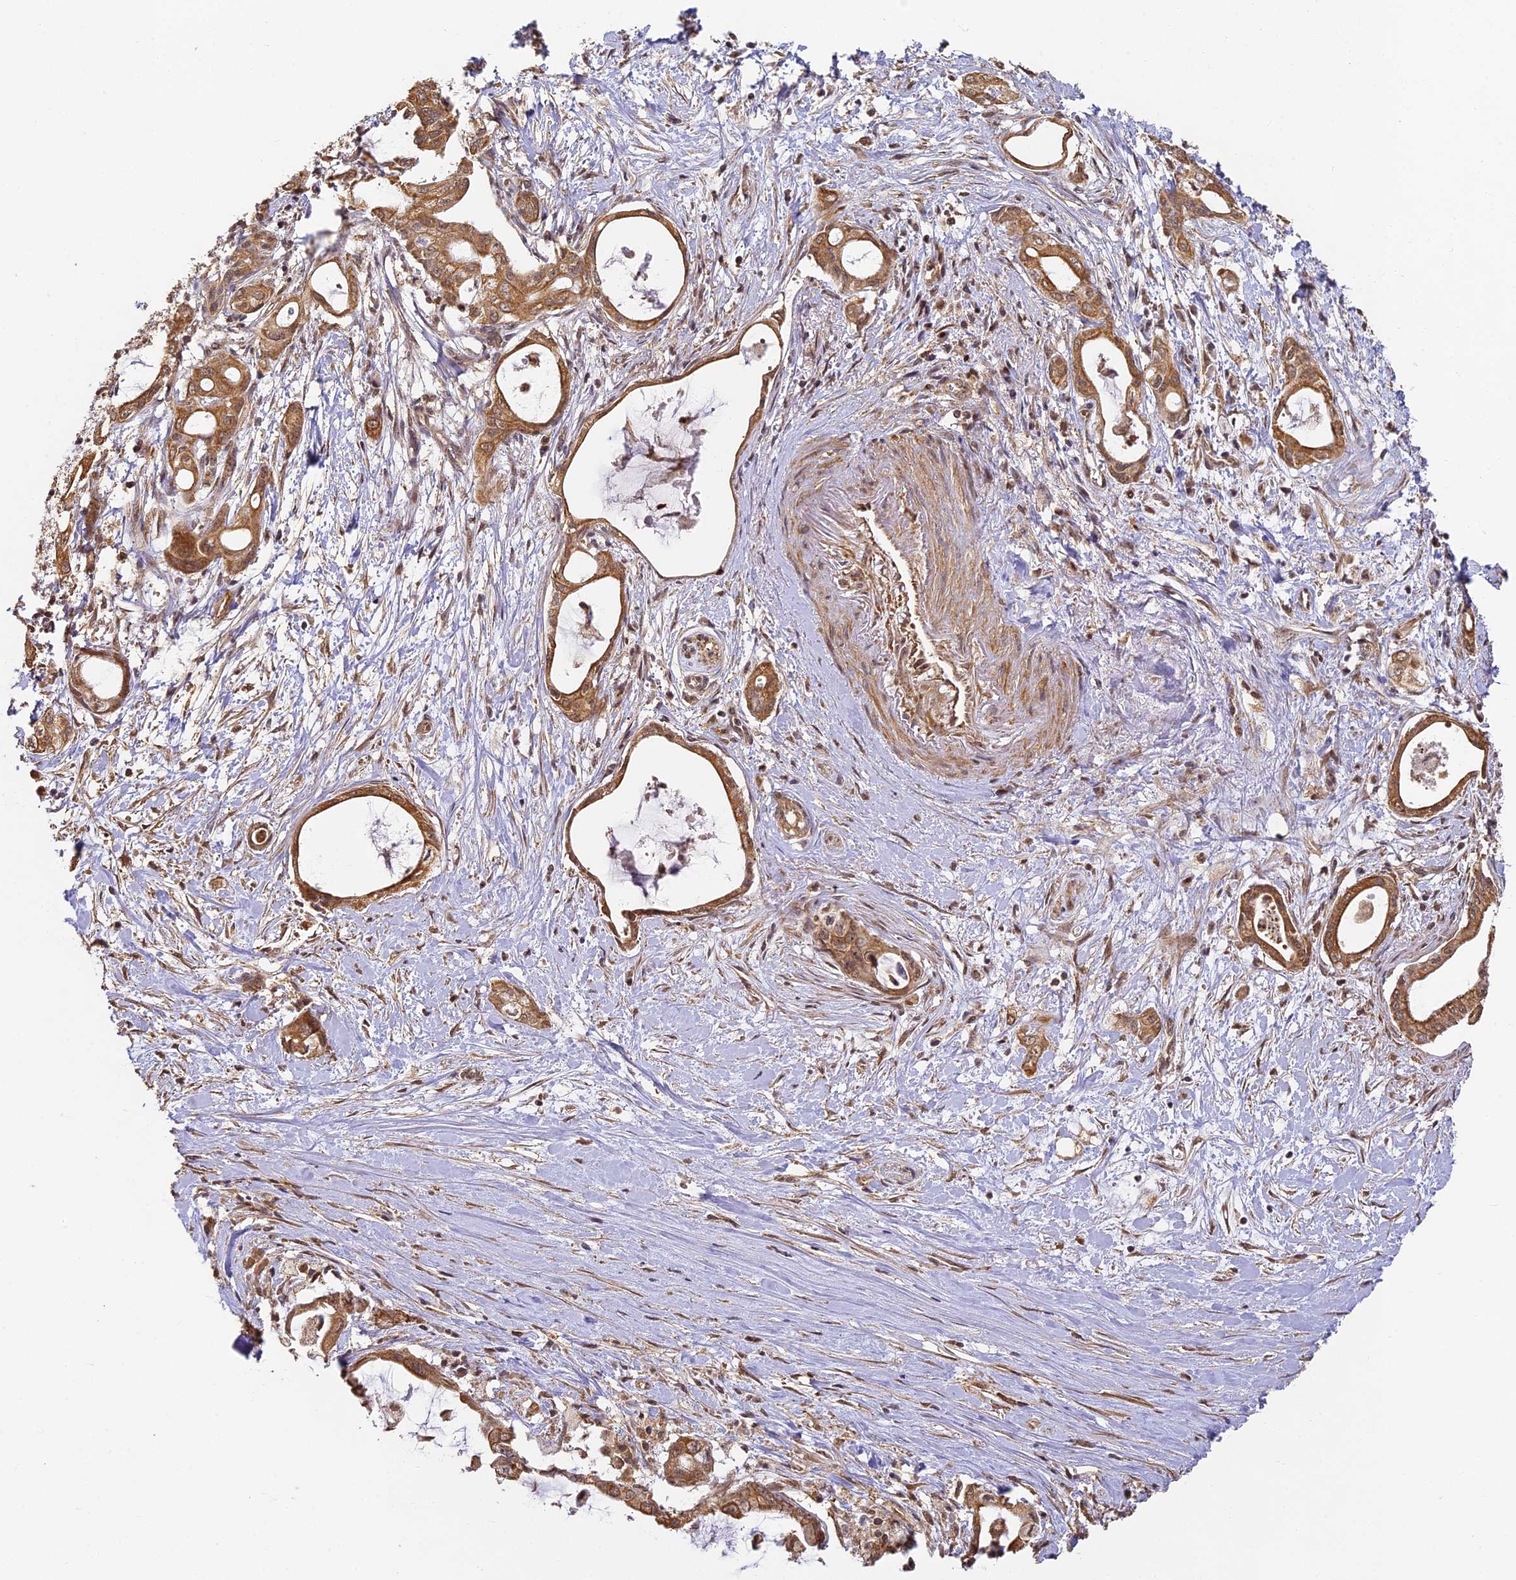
{"staining": {"intensity": "moderate", "quantity": ">75%", "location": "cytoplasmic/membranous"}, "tissue": "pancreatic cancer", "cell_type": "Tumor cells", "image_type": "cancer", "snomed": [{"axis": "morphology", "description": "Adenocarcinoma, NOS"}, {"axis": "topography", "description": "Pancreas"}], "caption": "This photomicrograph exhibits pancreatic cancer (adenocarcinoma) stained with immunohistochemistry to label a protein in brown. The cytoplasmic/membranous of tumor cells show moderate positivity for the protein. Nuclei are counter-stained blue.", "gene": "ZNF443", "patient": {"sex": "male", "age": 72}}